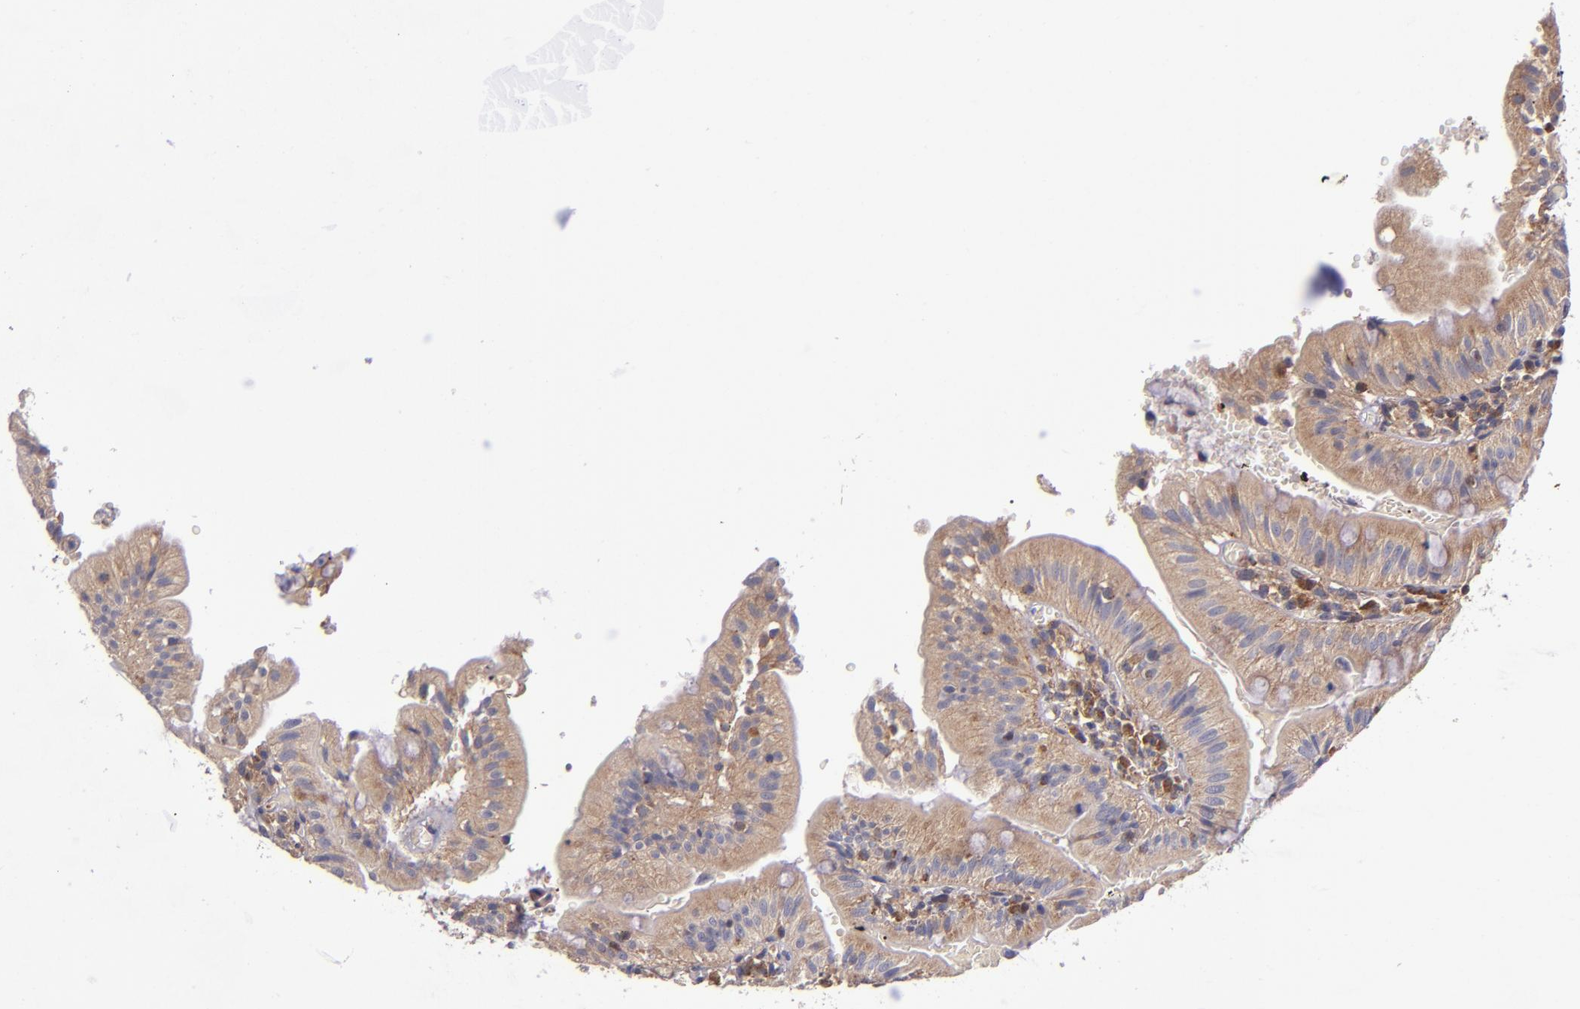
{"staining": {"intensity": "moderate", "quantity": ">75%", "location": "cytoplasmic/membranous"}, "tissue": "small intestine", "cell_type": "Glandular cells", "image_type": "normal", "snomed": [{"axis": "morphology", "description": "Normal tissue, NOS"}, {"axis": "topography", "description": "Small intestine"}], "caption": "The image shows immunohistochemical staining of unremarkable small intestine. There is moderate cytoplasmic/membranous expression is seen in about >75% of glandular cells. (DAB (3,3'-diaminobenzidine) IHC, brown staining for protein, blue staining for nuclei).", "gene": "EIF4ENIF1", "patient": {"sex": "male", "age": 71}}